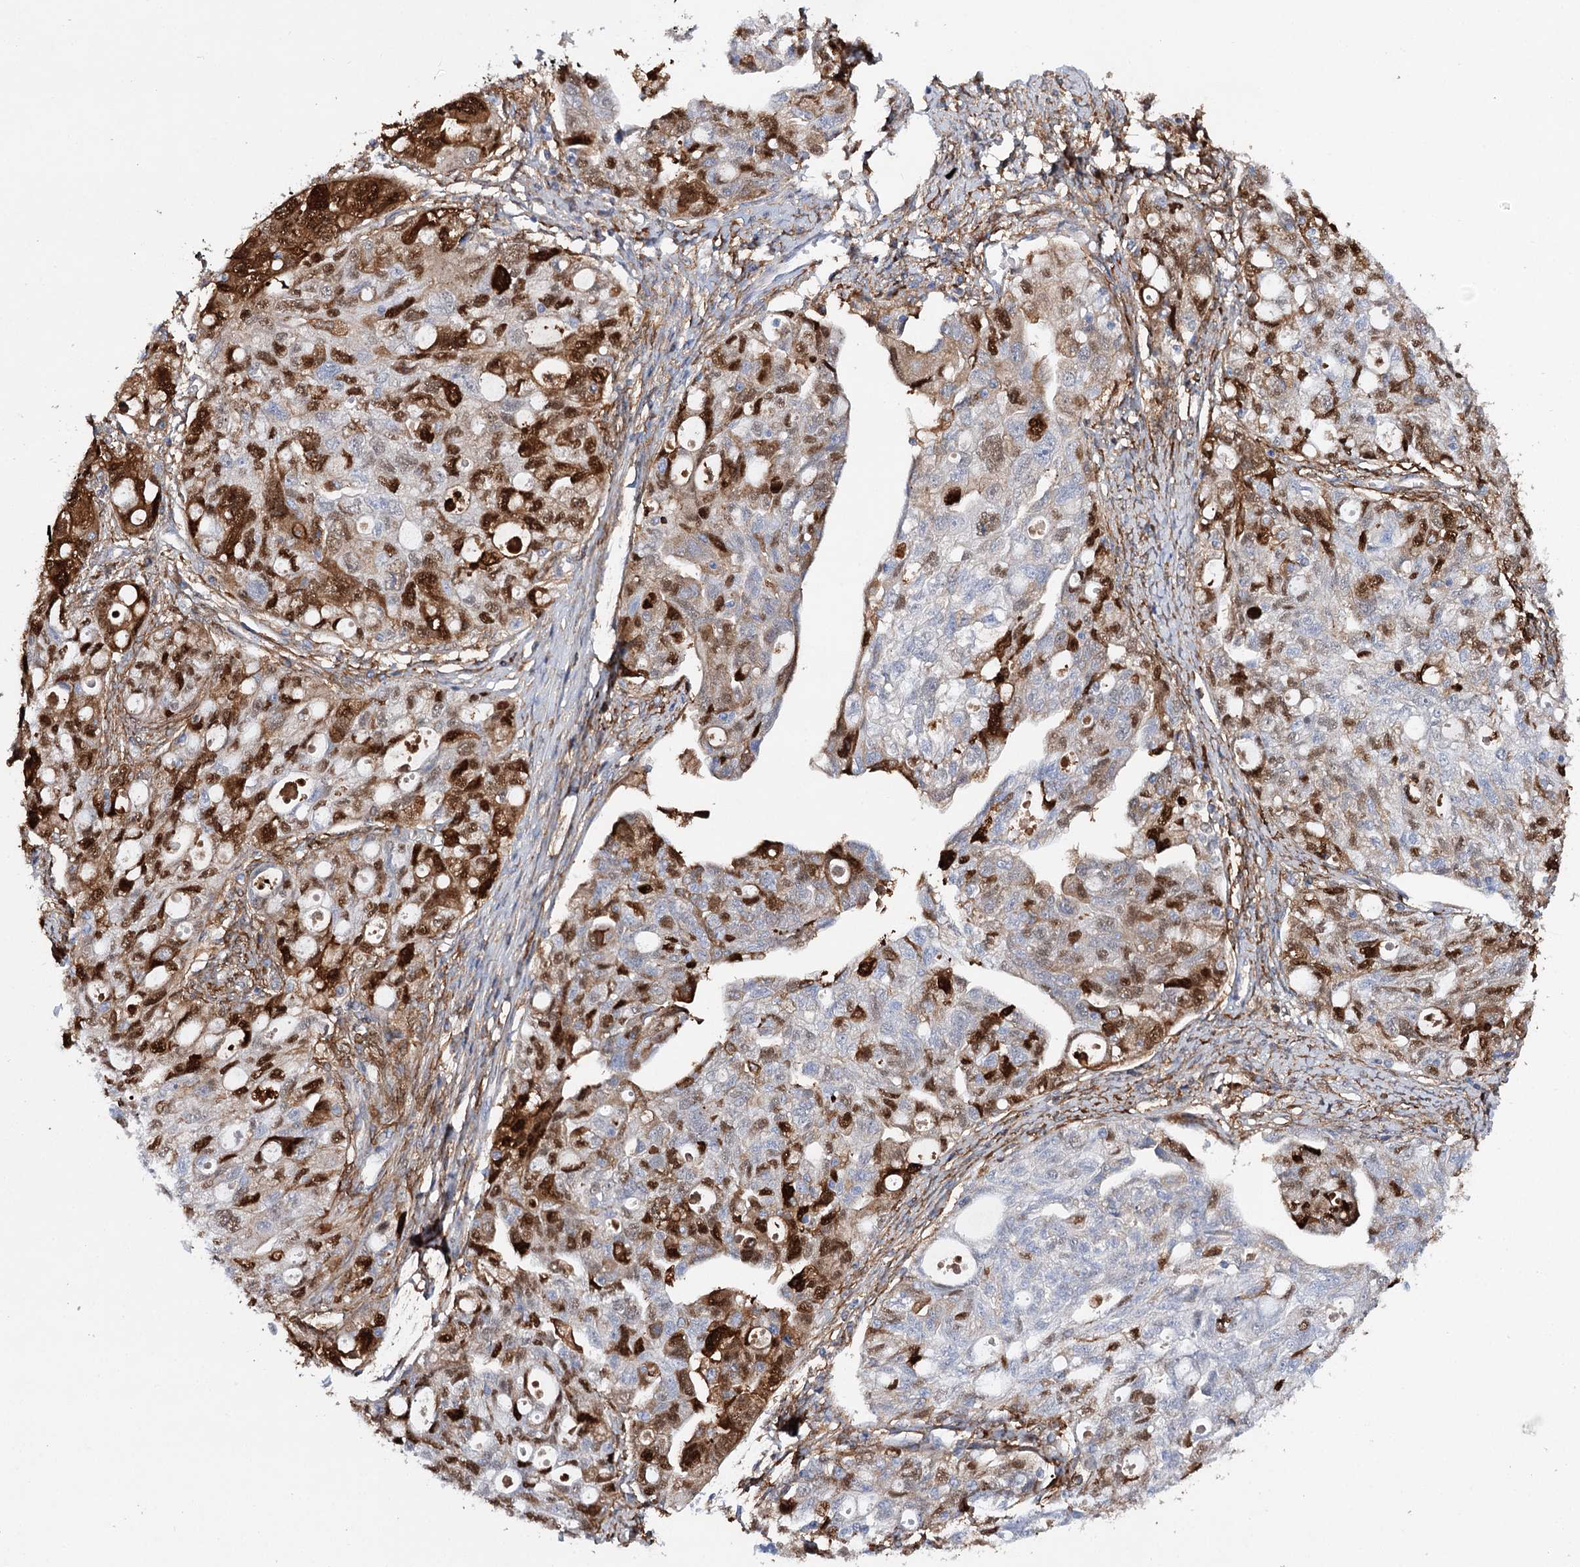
{"staining": {"intensity": "strong", "quantity": "25%-75%", "location": "cytoplasmic/membranous,nuclear"}, "tissue": "ovarian cancer", "cell_type": "Tumor cells", "image_type": "cancer", "snomed": [{"axis": "morphology", "description": "Carcinoma, NOS"}, {"axis": "morphology", "description": "Cystadenocarcinoma, serous, NOS"}, {"axis": "topography", "description": "Ovary"}], "caption": "A histopathology image showing strong cytoplasmic/membranous and nuclear positivity in approximately 25%-75% of tumor cells in carcinoma (ovarian), as visualized by brown immunohistochemical staining.", "gene": "CFAP46", "patient": {"sex": "female", "age": 69}}